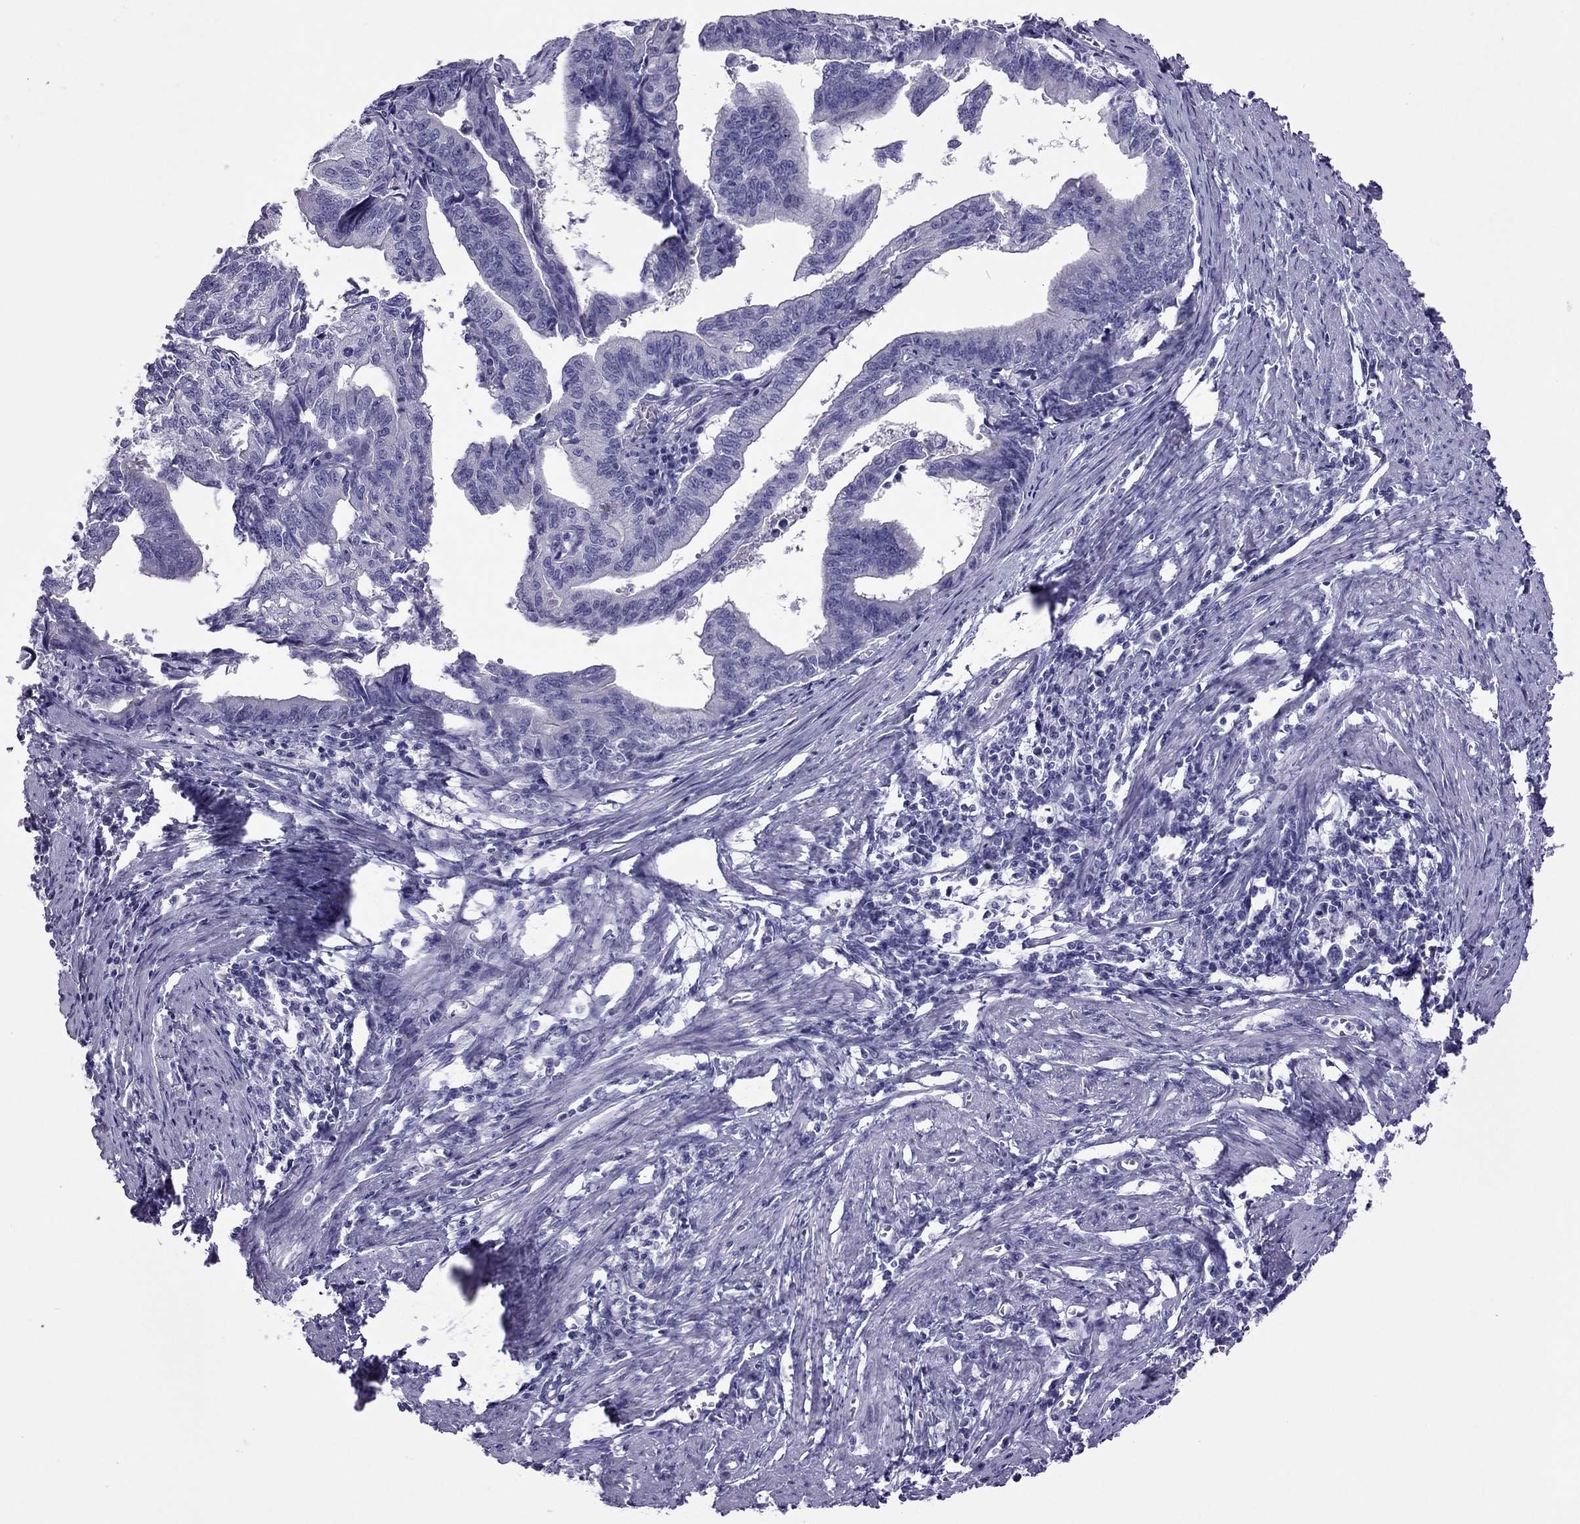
{"staining": {"intensity": "negative", "quantity": "none", "location": "none"}, "tissue": "endometrial cancer", "cell_type": "Tumor cells", "image_type": "cancer", "snomed": [{"axis": "morphology", "description": "Adenocarcinoma, NOS"}, {"axis": "topography", "description": "Endometrium"}], "caption": "Immunohistochemical staining of endometrial adenocarcinoma demonstrates no significant expression in tumor cells. Brightfield microscopy of IHC stained with DAB (brown) and hematoxylin (blue), captured at high magnification.", "gene": "MYL11", "patient": {"sex": "female", "age": 65}}